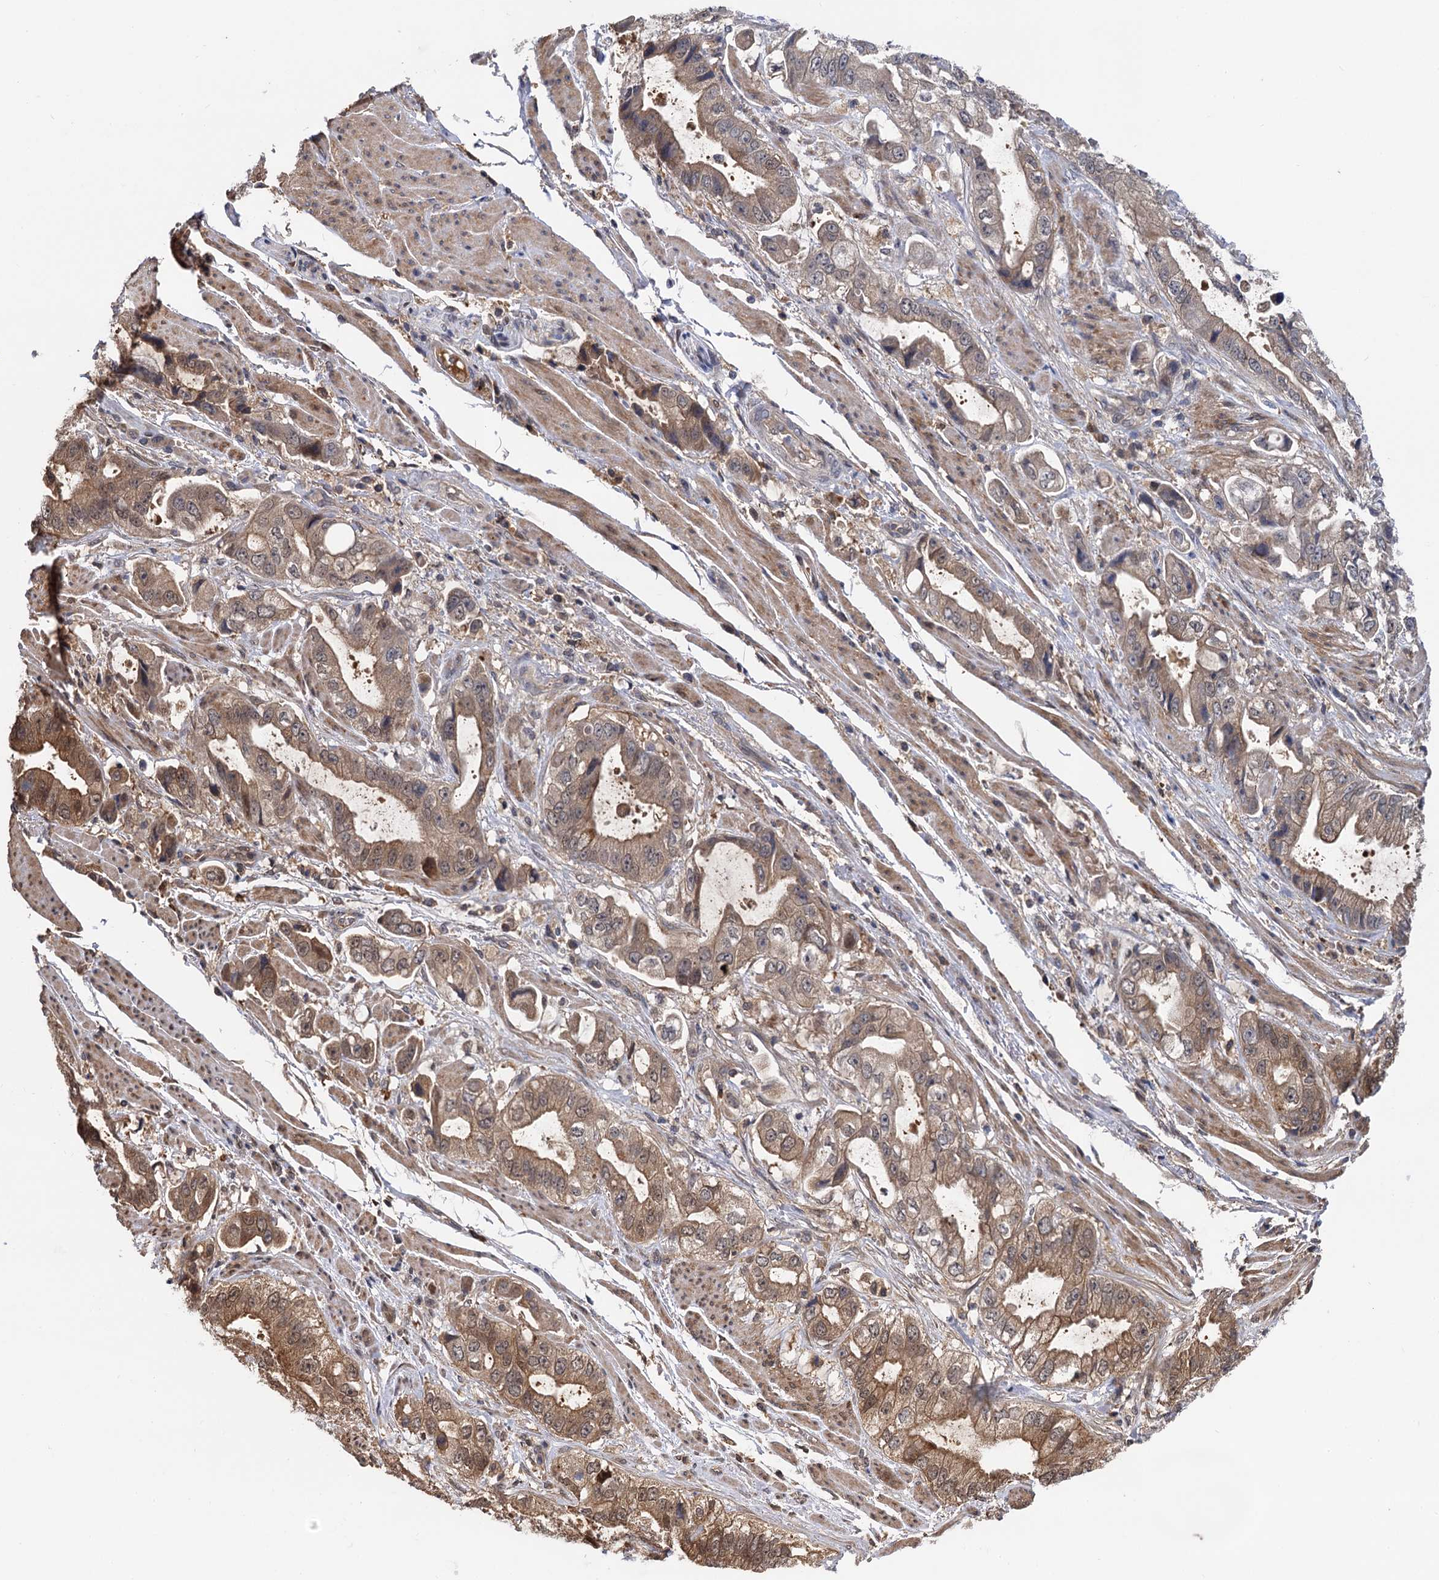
{"staining": {"intensity": "weak", "quantity": ">75%", "location": "cytoplasmic/membranous,nuclear"}, "tissue": "stomach cancer", "cell_type": "Tumor cells", "image_type": "cancer", "snomed": [{"axis": "morphology", "description": "Adenocarcinoma, NOS"}, {"axis": "topography", "description": "Stomach"}], "caption": "Immunohistochemical staining of stomach adenocarcinoma exhibits weak cytoplasmic/membranous and nuclear protein positivity in about >75% of tumor cells.", "gene": "SELENOP", "patient": {"sex": "male", "age": 62}}